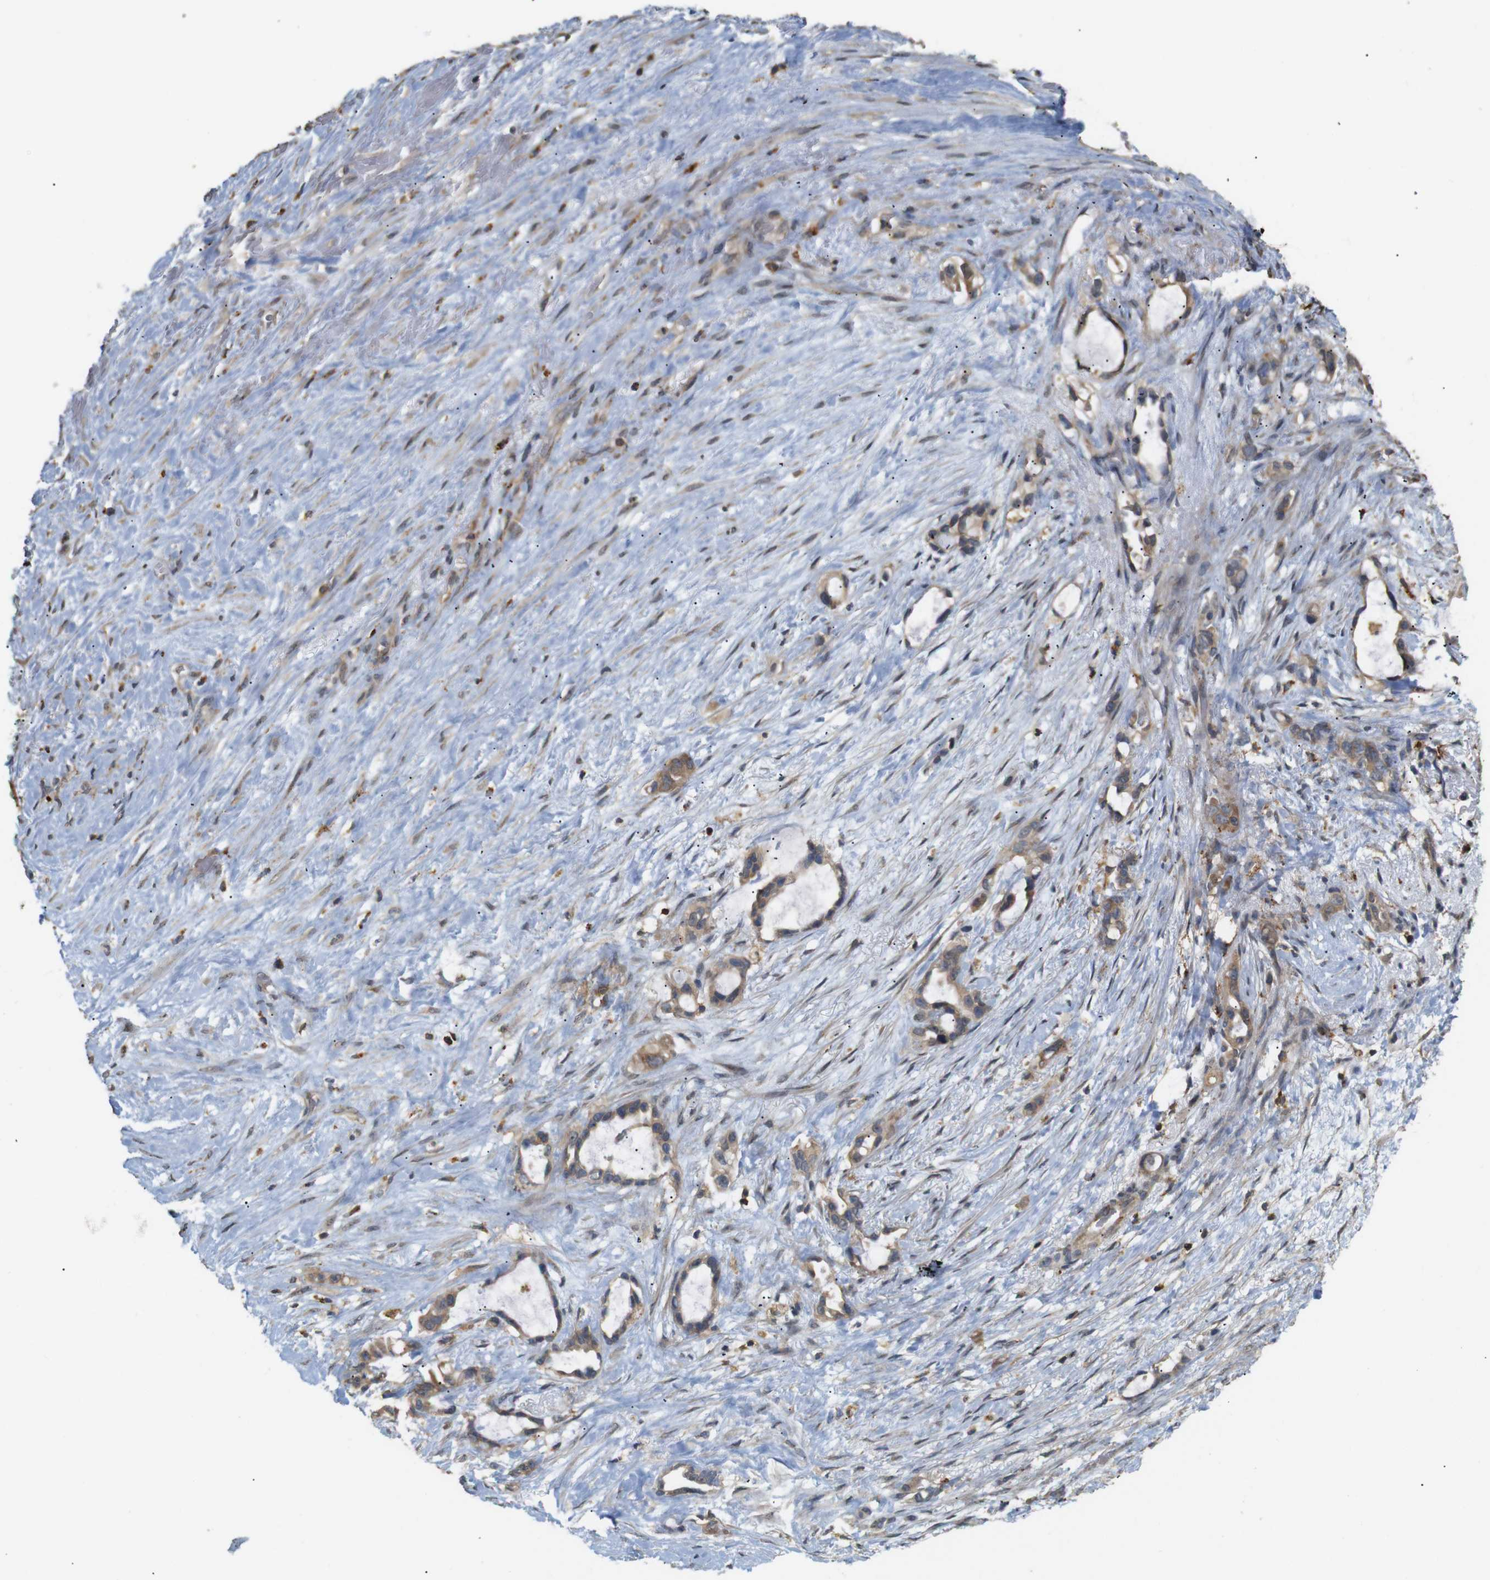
{"staining": {"intensity": "moderate", "quantity": ">75%", "location": "cytoplasmic/membranous"}, "tissue": "liver cancer", "cell_type": "Tumor cells", "image_type": "cancer", "snomed": [{"axis": "morphology", "description": "Cholangiocarcinoma"}, {"axis": "topography", "description": "Liver"}], "caption": "Human liver cancer stained for a protein (brown) shows moderate cytoplasmic/membranous positive positivity in approximately >75% of tumor cells.", "gene": "KSR1", "patient": {"sex": "female", "age": 65}}